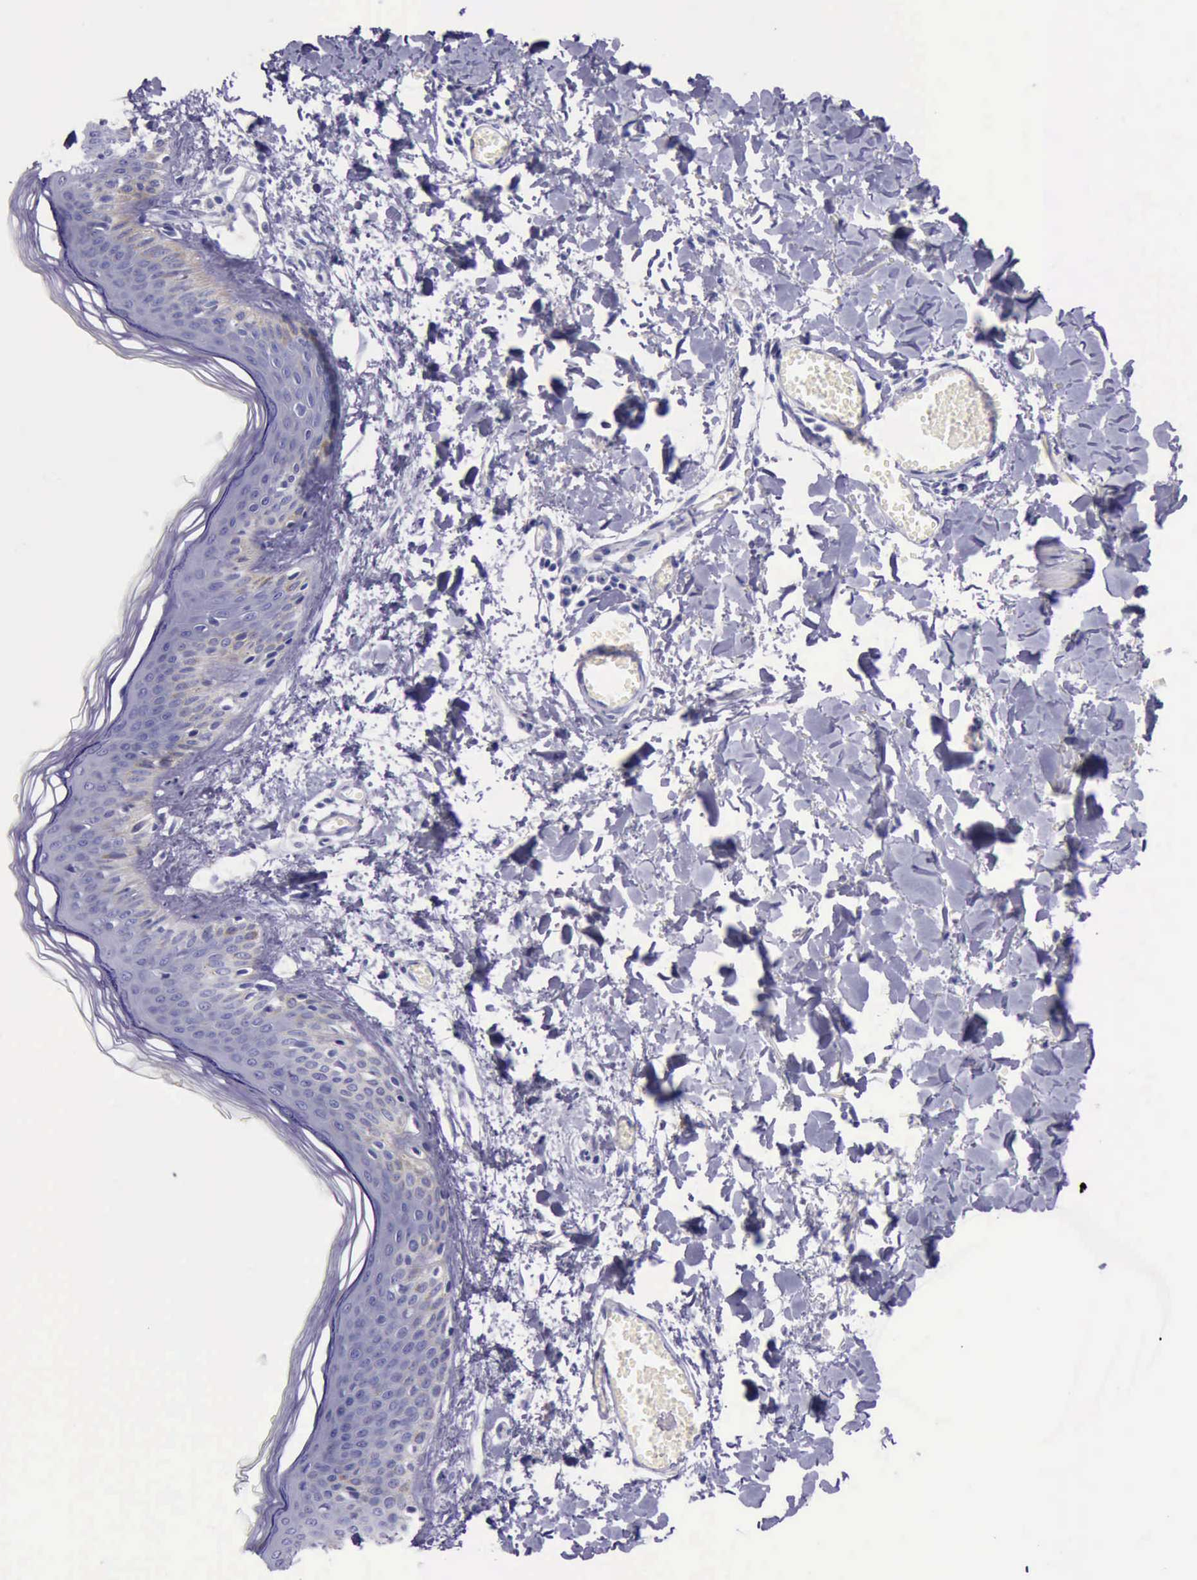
{"staining": {"intensity": "negative", "quantity": "none", "location": "none"}, "tissue": "skin", "cell_type": "Fibroblasts", "image_type": "normal", "snomed": [{"axis": "morphology", "description": "Normal tissue, NOS"}, {"axis": "morphology", "description": "Sarcoma, NOS"}, {"axis": "topography", "description": "Skin"}, {"axis": "topography", "description": "Soft tissue"}], "caption": "This is a image of immunohistochemistry (IHC) staining of benign skin, which shows no positivity in fibroblasts.", "gene": "KRT8", "patient": {"sex": "female", "age": 51}}